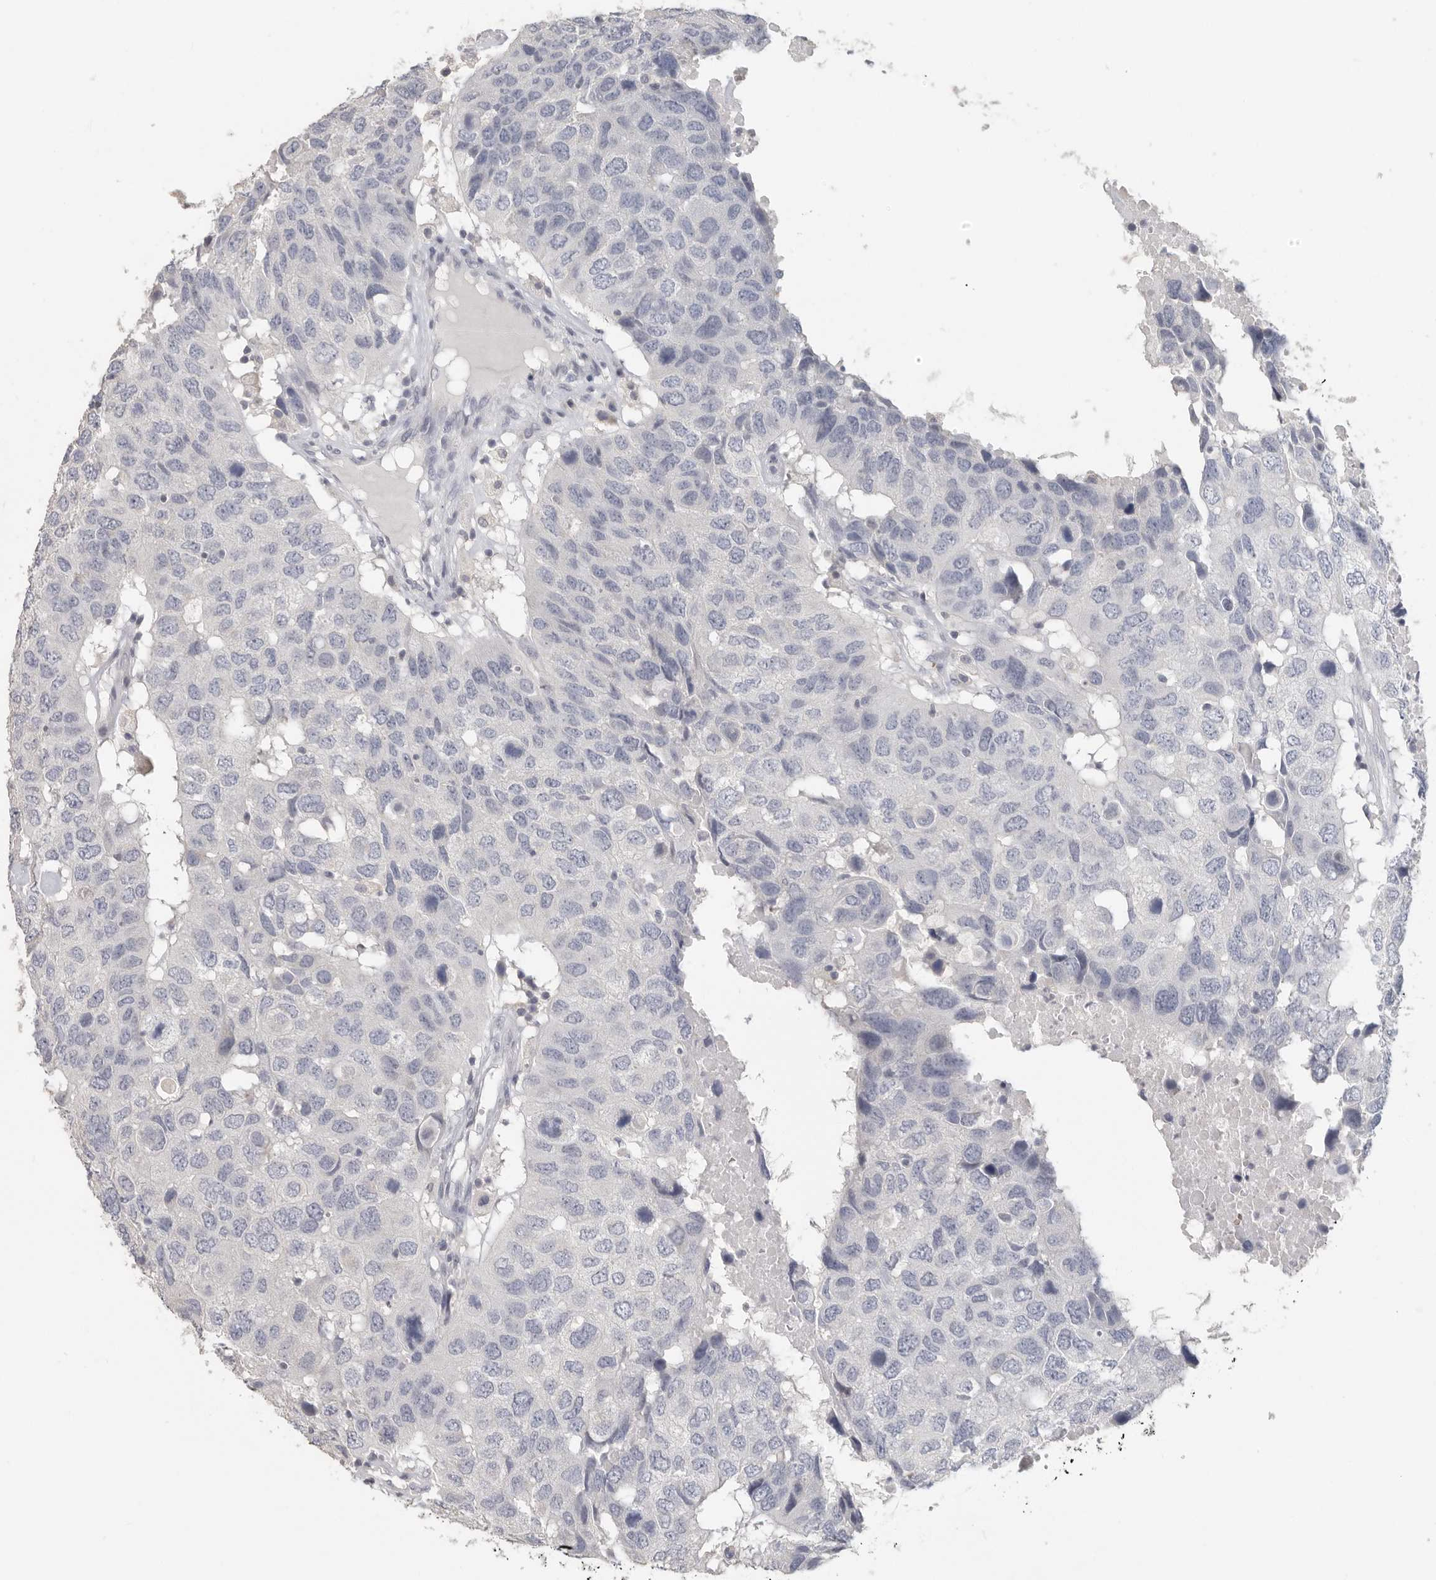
{"staining": {"intensity": "negative", "quantity": "none", "location": "none"}, "tissue": "head and neck cancer", "cell_type": "Tumor cells", "image_type": "cancer", "snomed": [{"axis": "morphology", "description": "Squamous cell carcinoma, NOS"}, {"axis": "topography", "description": "Head-Neck"}], "caption": "Protein analysis of head and neck squamous cell carcinoma shows no significant staining in tumor cells. (DAB immunohistochemistry (IHC) visualized using brightfield microscopy, high magnification).", "gene": "DNAJC11", "patient": {"sex": "male", "age": 66}}